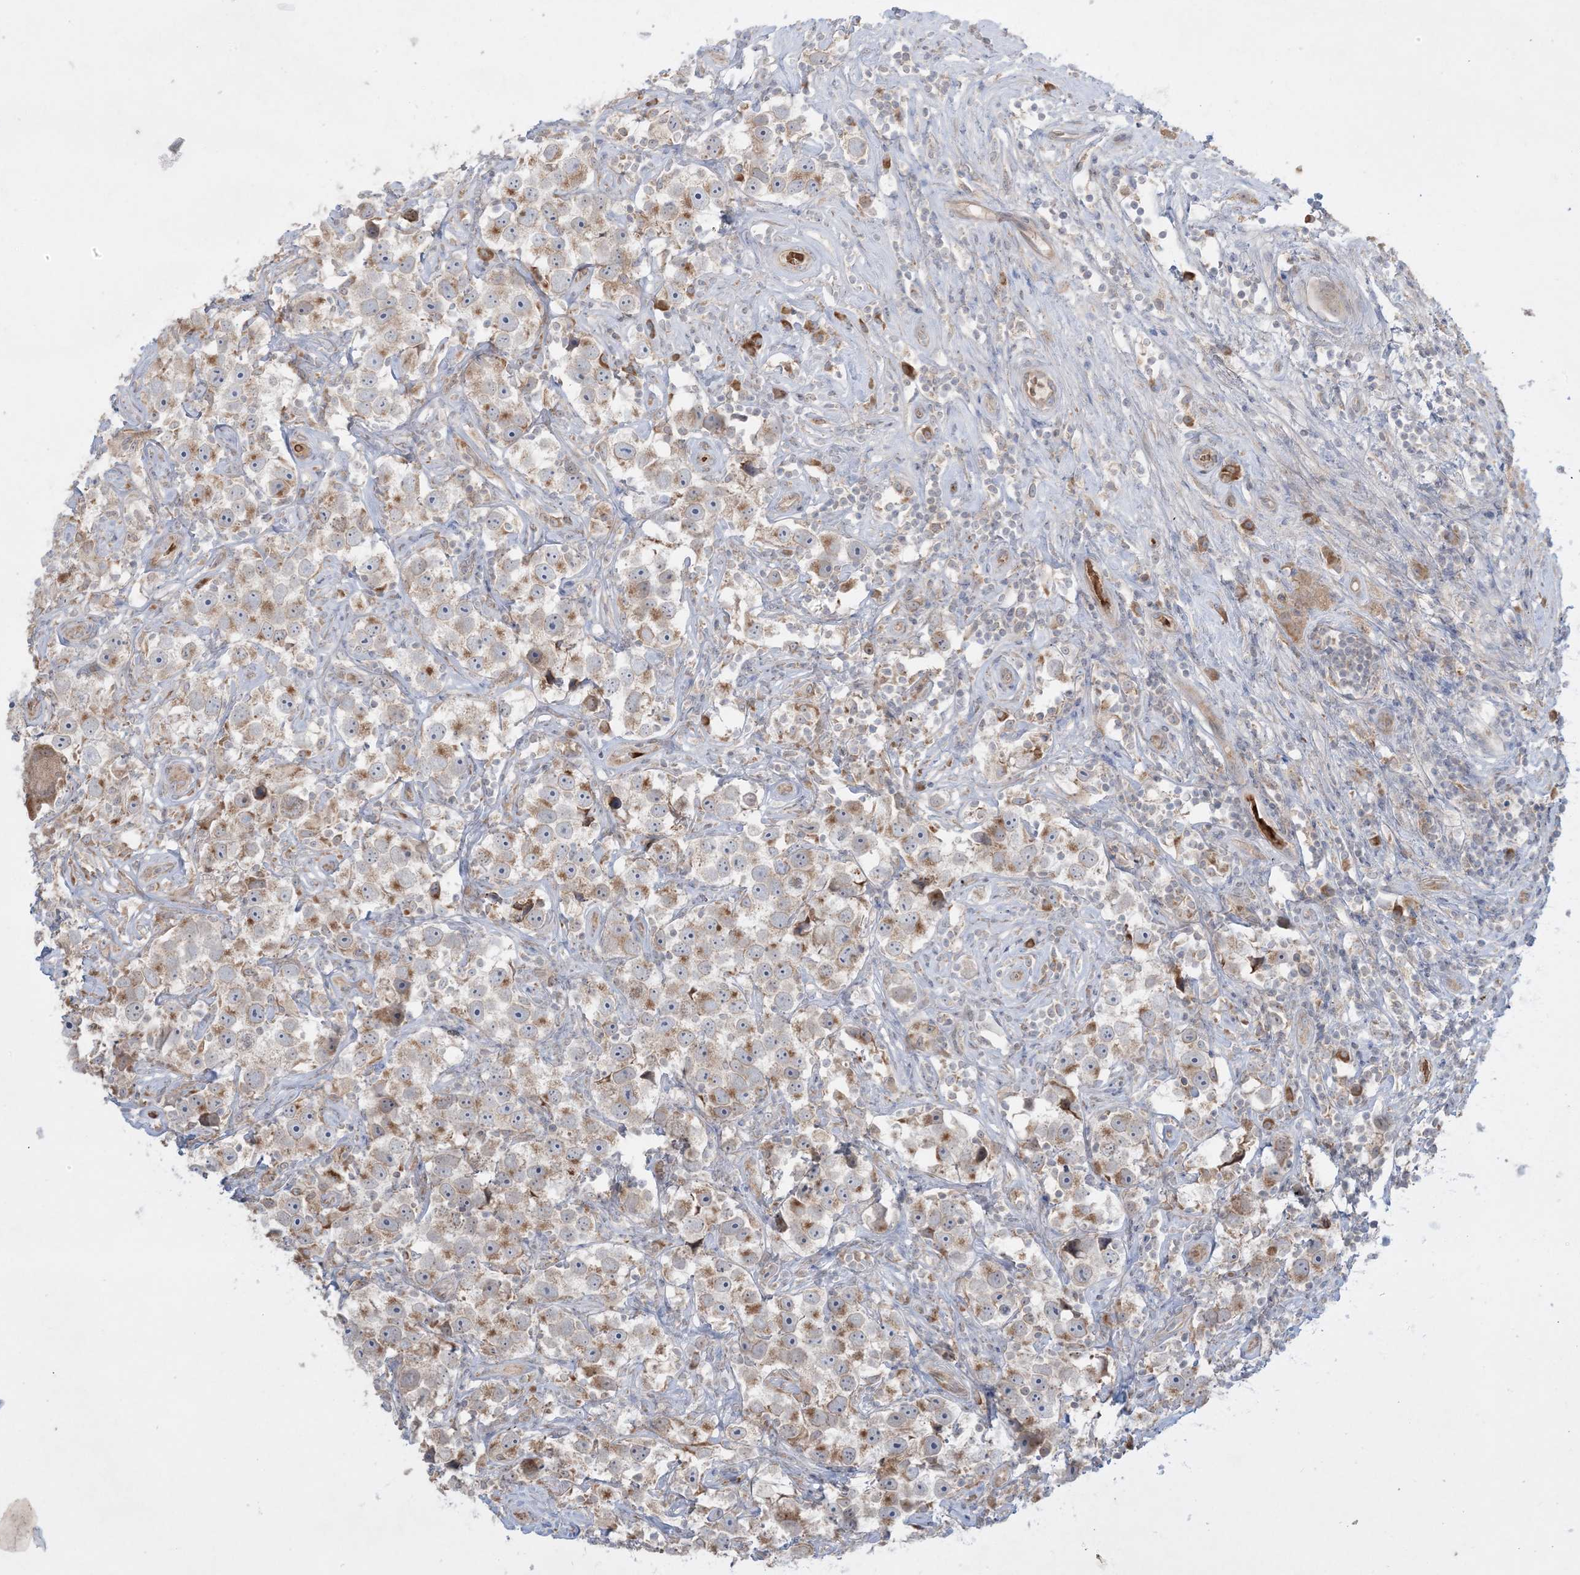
{"staining": {"intensity": "moderate", "quantity": "25%-75%", "location": "cytoplasmic/membranous"}, "tissue": "testis cancer", "cell_type": "Tumor cells", "image_type": "cancer", "snomed": [{"axis": "morphology", "description": "Seminoma, NOS"}, {"axis": "topography", "description": "Testis"}], "caption": "Immunohistochemistry photomicrograph of neoplastic tissue: testis seminoma stained using immunohistochemistry (IHC) exhibits medium levels of moderate protein expression localized specifically in the cytoplasmic/membranous of tumor cells, appearing as a cytoplasmic/membranous brown color.", "gene": "MMGT1", "patient": {"sex": "male", "age": 49}}